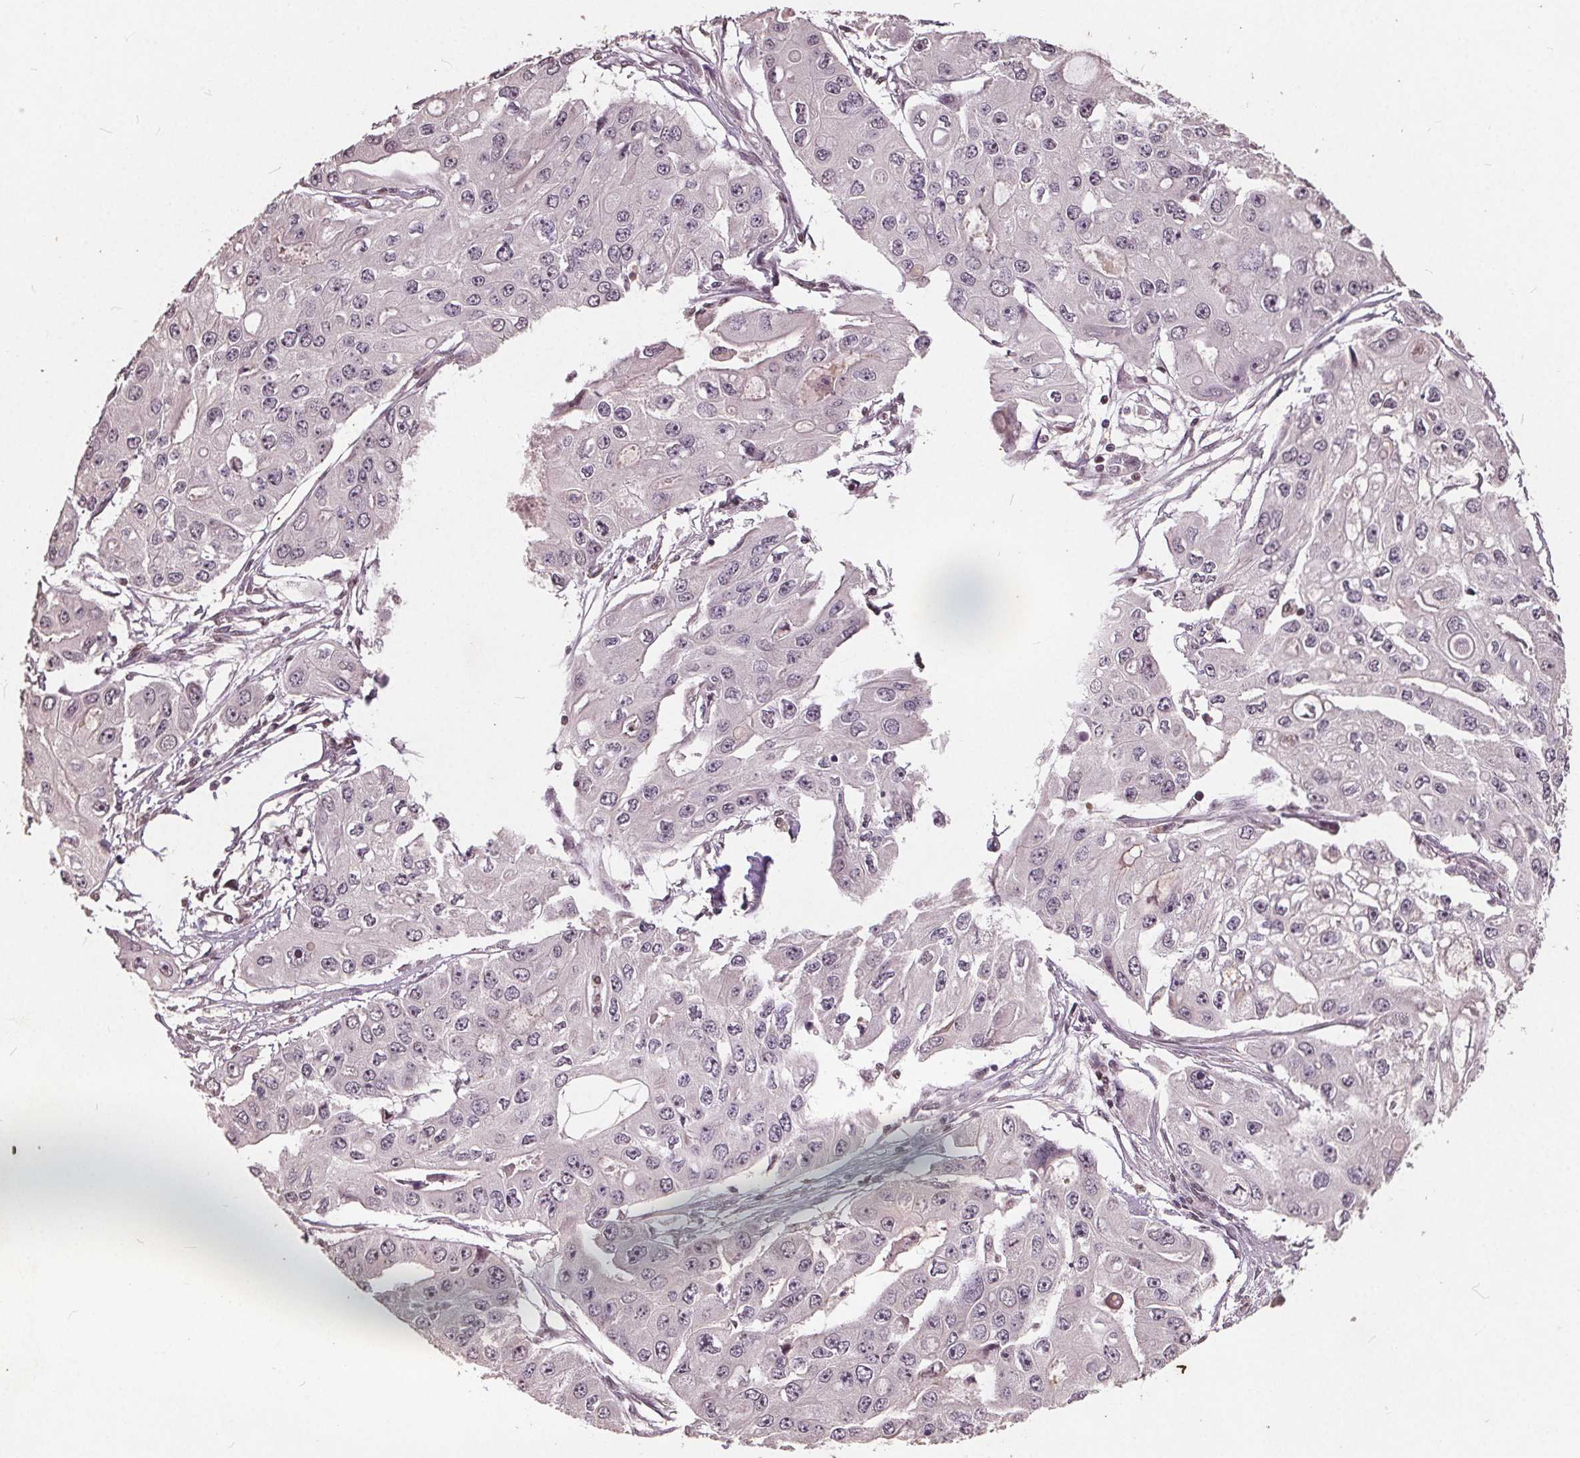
{"staining": {"intensity": "negative", "quantity": "none", "location": "none"}, "tissue": "ovarian cancer", "cell_type": "Tumor cells", "image_type": "cancer", "snomed": [{"axis": "morphology", "description": "Cystadenocarcinoma, serous, NOS"}, {"axis": "topography", "description": "Ovary"}], "caption": "Tumor cells are negative for protein expression in human ovarian cancer.", "gene": "DNMT3B", "patient": {"sex": "female", "age": 56}}